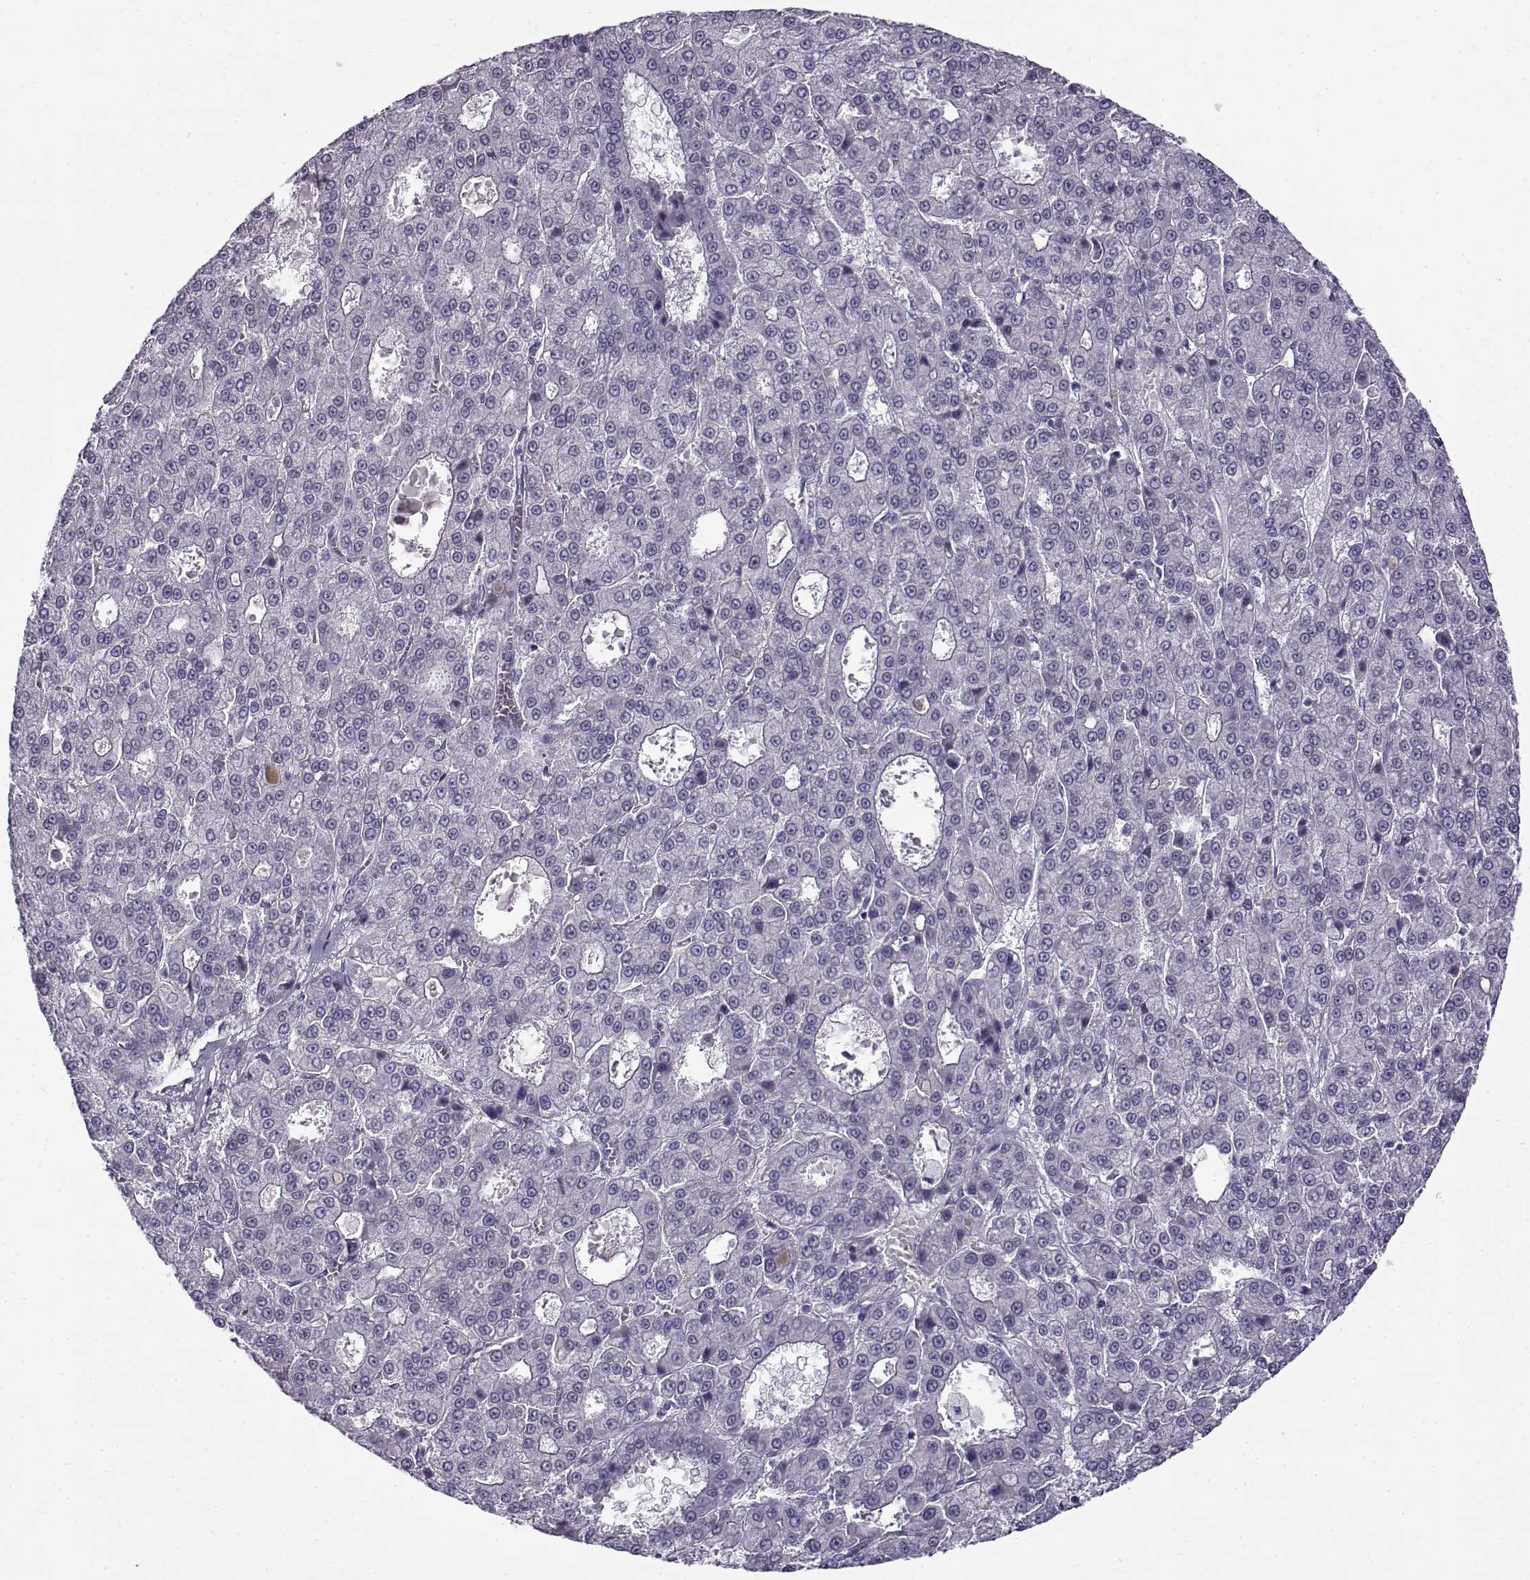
{"staining": {"intensity": "negative", "quantity": "none", "location": "none"}, "tissue": "liver cancer", "cell_type": "Tumor cells", "image_type": "cancer", "snomed": [{"axis": "morphology", "description": "Carcinoma, Hepatocellular, NOS"}, {"axis": "topography", "description": "Liver"}], "caption": "This is a image of immunohistochemistry (IHC) staining of hepatocellular carcinoma (liver), which shows no positivity in tumor cells.", "gene": "GTSF1L", "patient": {"sex": "male", "age": 70}}